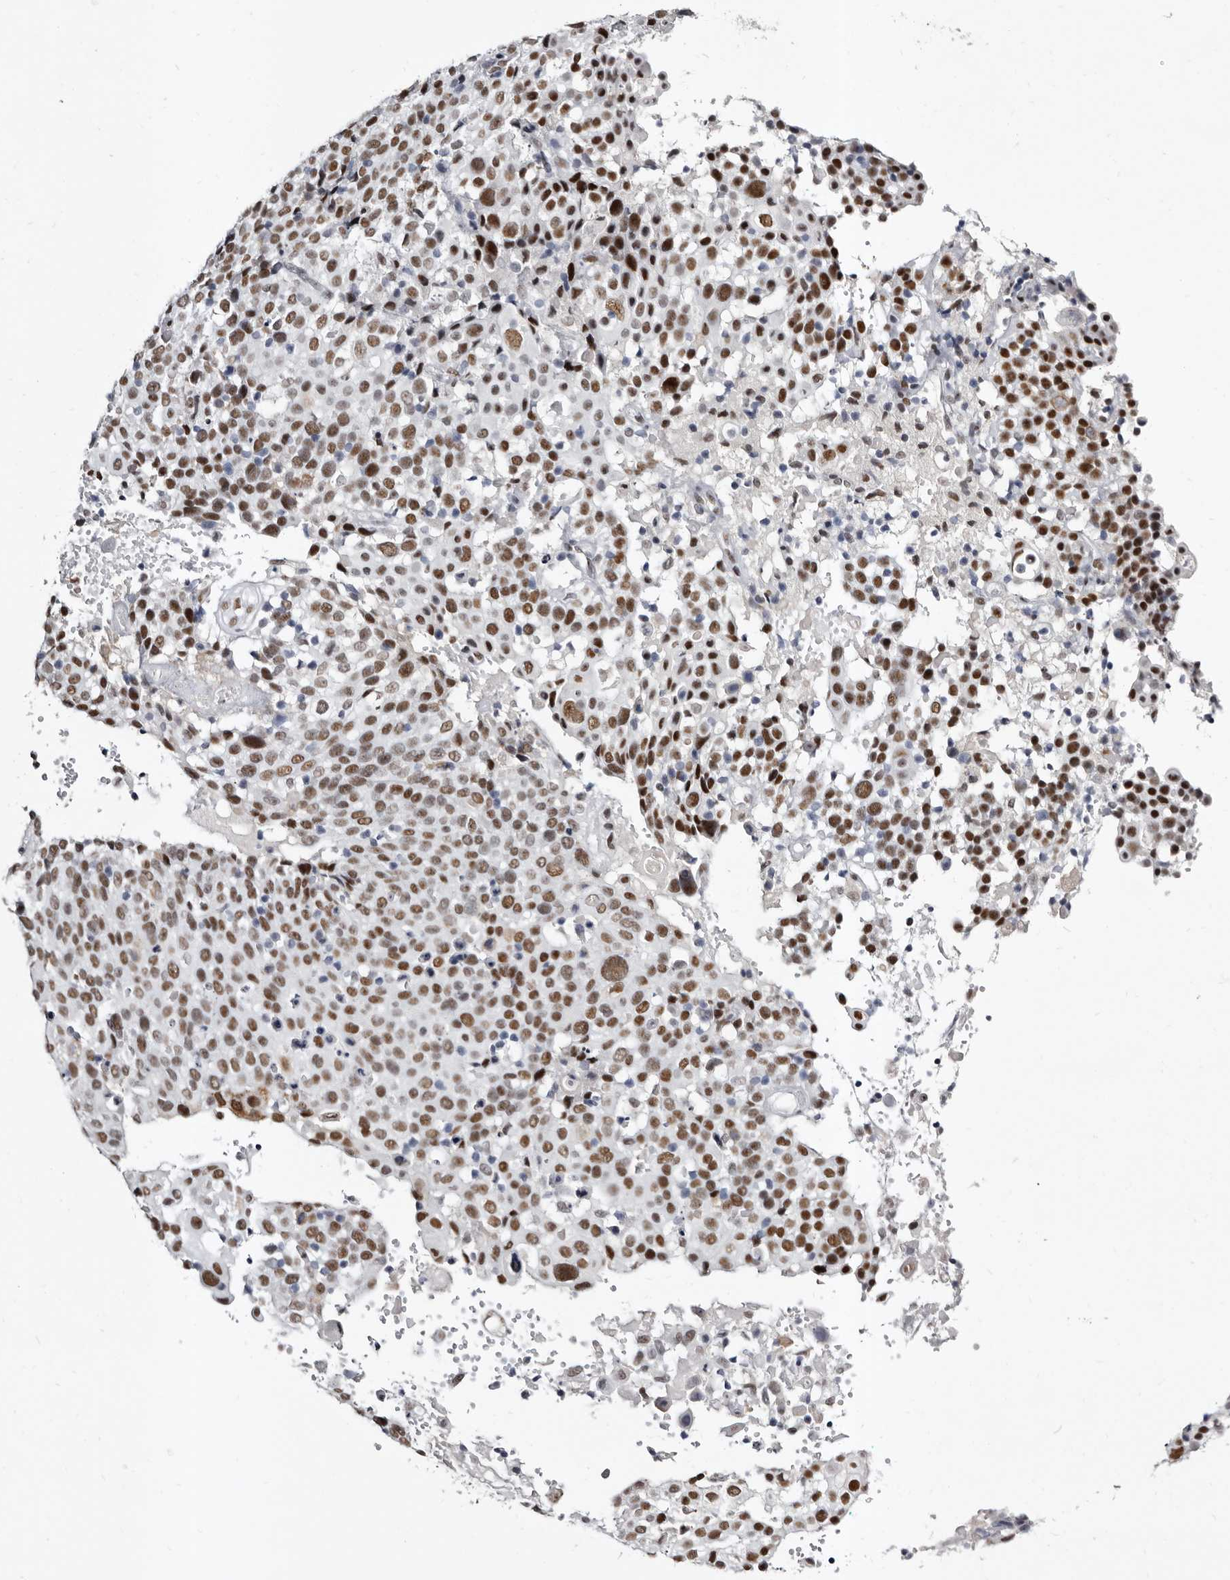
{"staining": {"intensity": "moderate", "quantity": ">75%", "location": "nuclear"}, "tissue": "cervical cancer", "cell_type": "Tumor cells", "image_type": "cancer", "snomed": [{"axis": "morphology", "description": "Squamous cell carcinoma, NOS"}, {"axis": "topography", "description": "Cervix"}], "caption": "Moderate nuclear protein positivity is present in approximately >75% of tumor cells in cervical squamous cell carcinoma. The staining was performed using DAB, with brown indicating positive protein expression. Nuclei are stained blue with hematoxylin.", "gene": "ZNF326", "patient": {"sex": "female", "age": 74}}